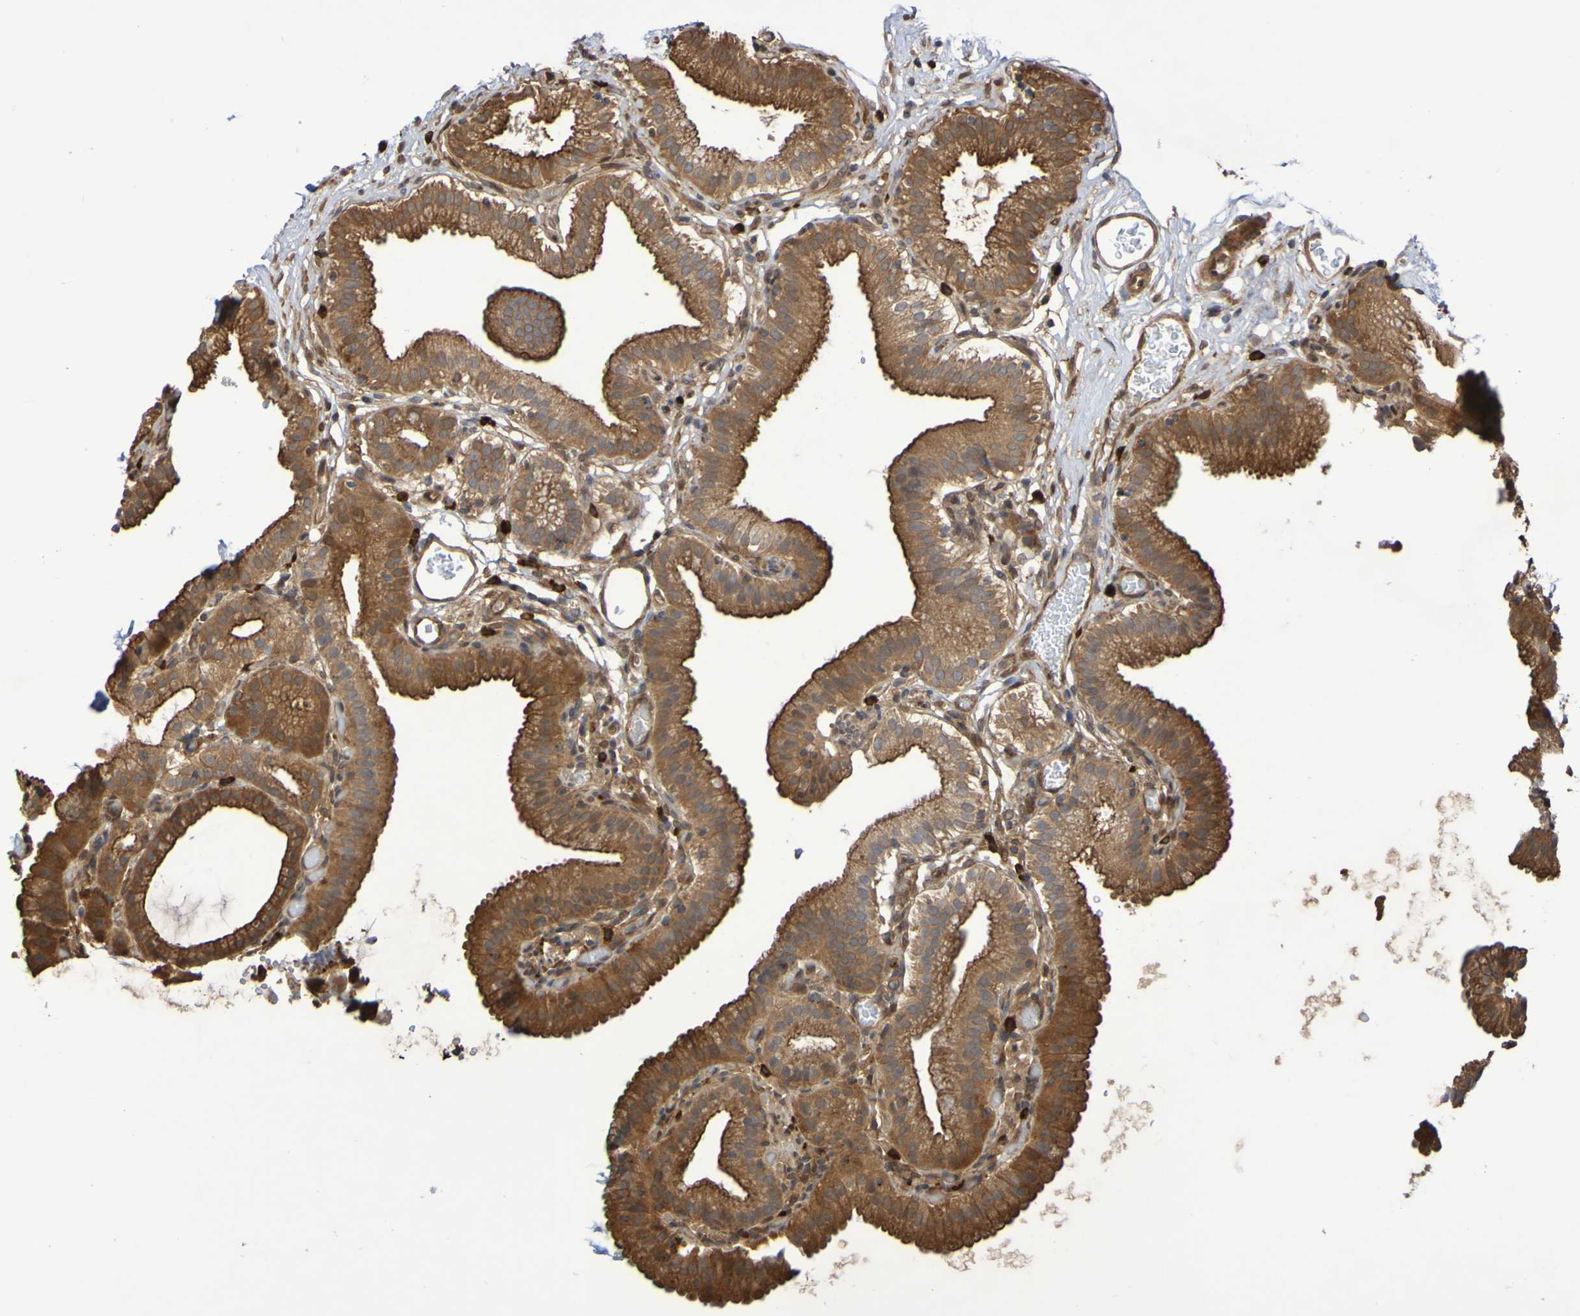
{"staining": {"intensity": "strong", "quantity": ">75%", "location": "cytoplasmic/membranous"}, "tissue": "gallbladder", "cell_type": "Glandular cells", "image_type": "normal", "snomed": [{"axis": "morphology", "description": "Normal tissue, NOS"}, {"axis": "topography", "description": "Gallbladder"}], "caption": "Gallbladder stained with IHC displays strong cytoplasmic/membranous positivity in approximately >75% of glandular cells. (DAB (3,3'-diaminobenzidine) = brown stain, brightfield microscopy at high magnification).", "gene": "SERPINB6", "patient": {"sex": "male", "age": 54}}